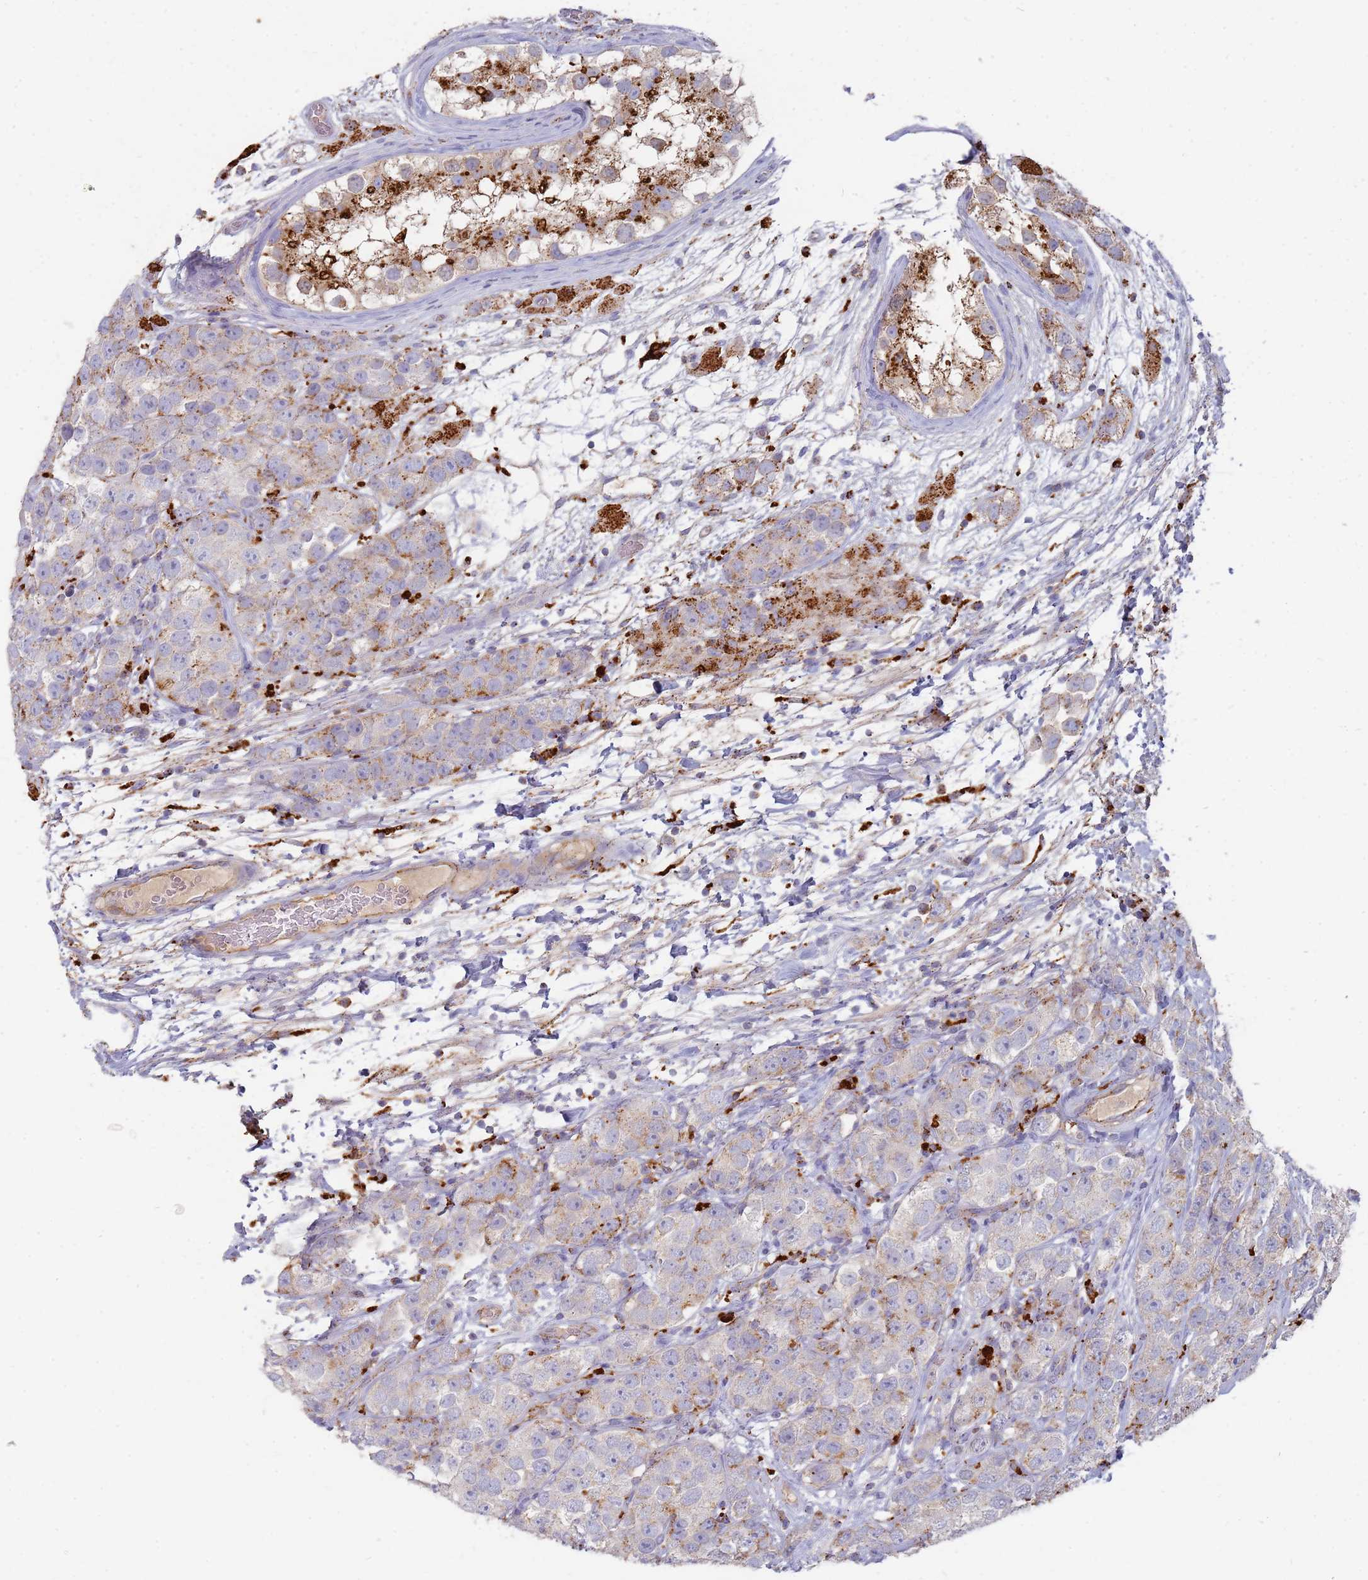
{"staining": {"intensity": "weak", "quantity": "<25%", "location": "cytoplasmic/membranous"}, "tissue": "testis cancer", "cell_type": "Tumor cells", "image_type": "cancer", "snomed": [{"axis": "morphology", "description": "Seminoma, NOS"}, {"axis": "topography", "description": "Testis"}], "caption": "Immunohistochemical staining of testis cancer demonstrates no significant expression in tumor cells. (DAB (3,3'-diaminobenzidine) immunohistochemistry (IHC) visualized using brightfield microscopy, high magnification).", "gene": "TMEM229B", "patient": {"sex": "male", "age": 28}}